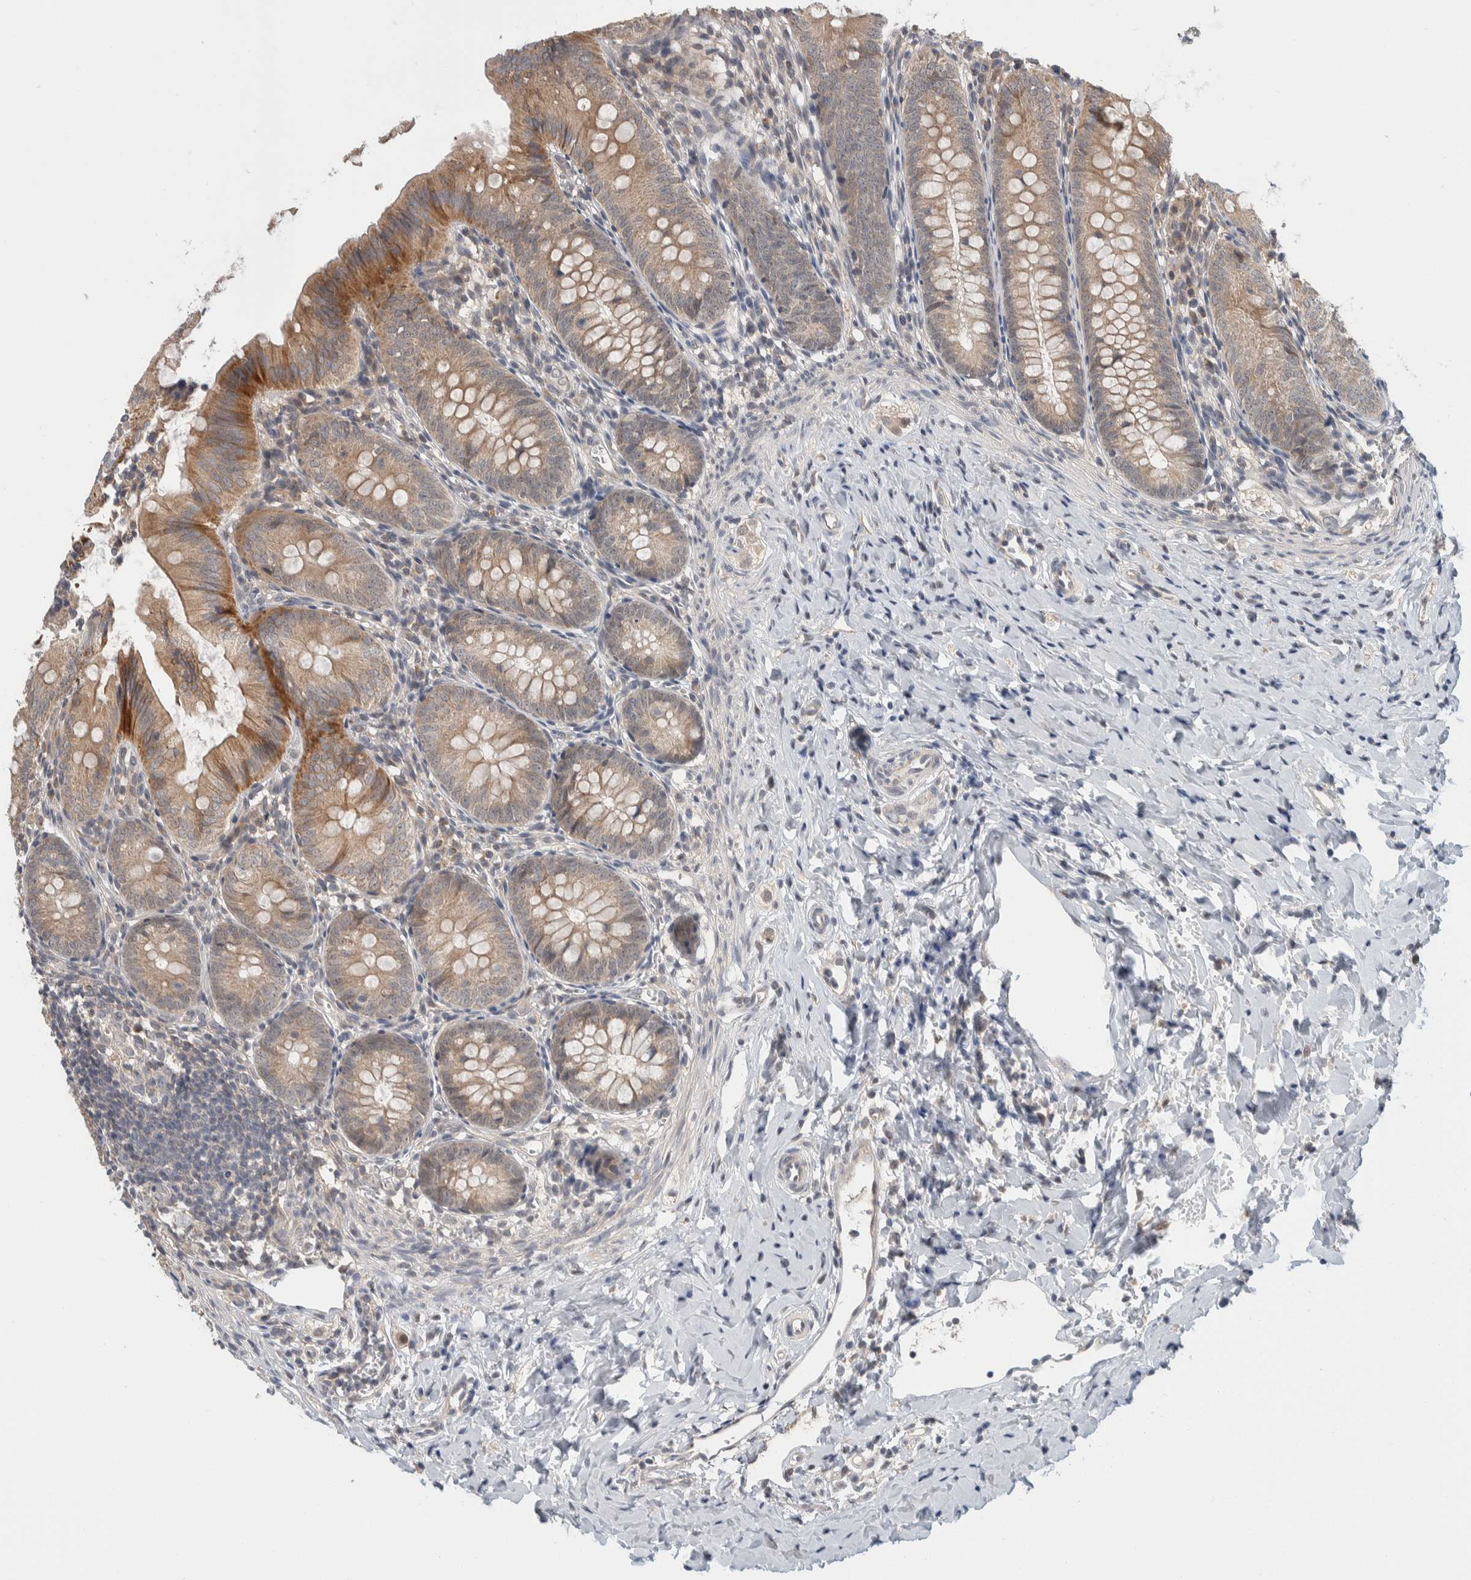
{"staining": {"intensity": "moderate", "quantity": ">75%", "location": "cytoplasmic/membranous"}, "tissue": "appendix", "cell_type": "Glandular cells", "image_type": "normal", "snomed": [{"axis": "morphology", "description": "Normal tissue, NOS"}, {"axis": "topography", "description": "Appendix"}], "caption": "IHC micrograph of normal appendix: human appendix stained using IHC displays medium levels of moderate protein expression localized specifically in the cytoplasmic/membranous of glandular cells, appearing as a cytoplasmic/membranous brown color.", "gene": "SHPK", "patient": {"sex": "male", "age": 1}}